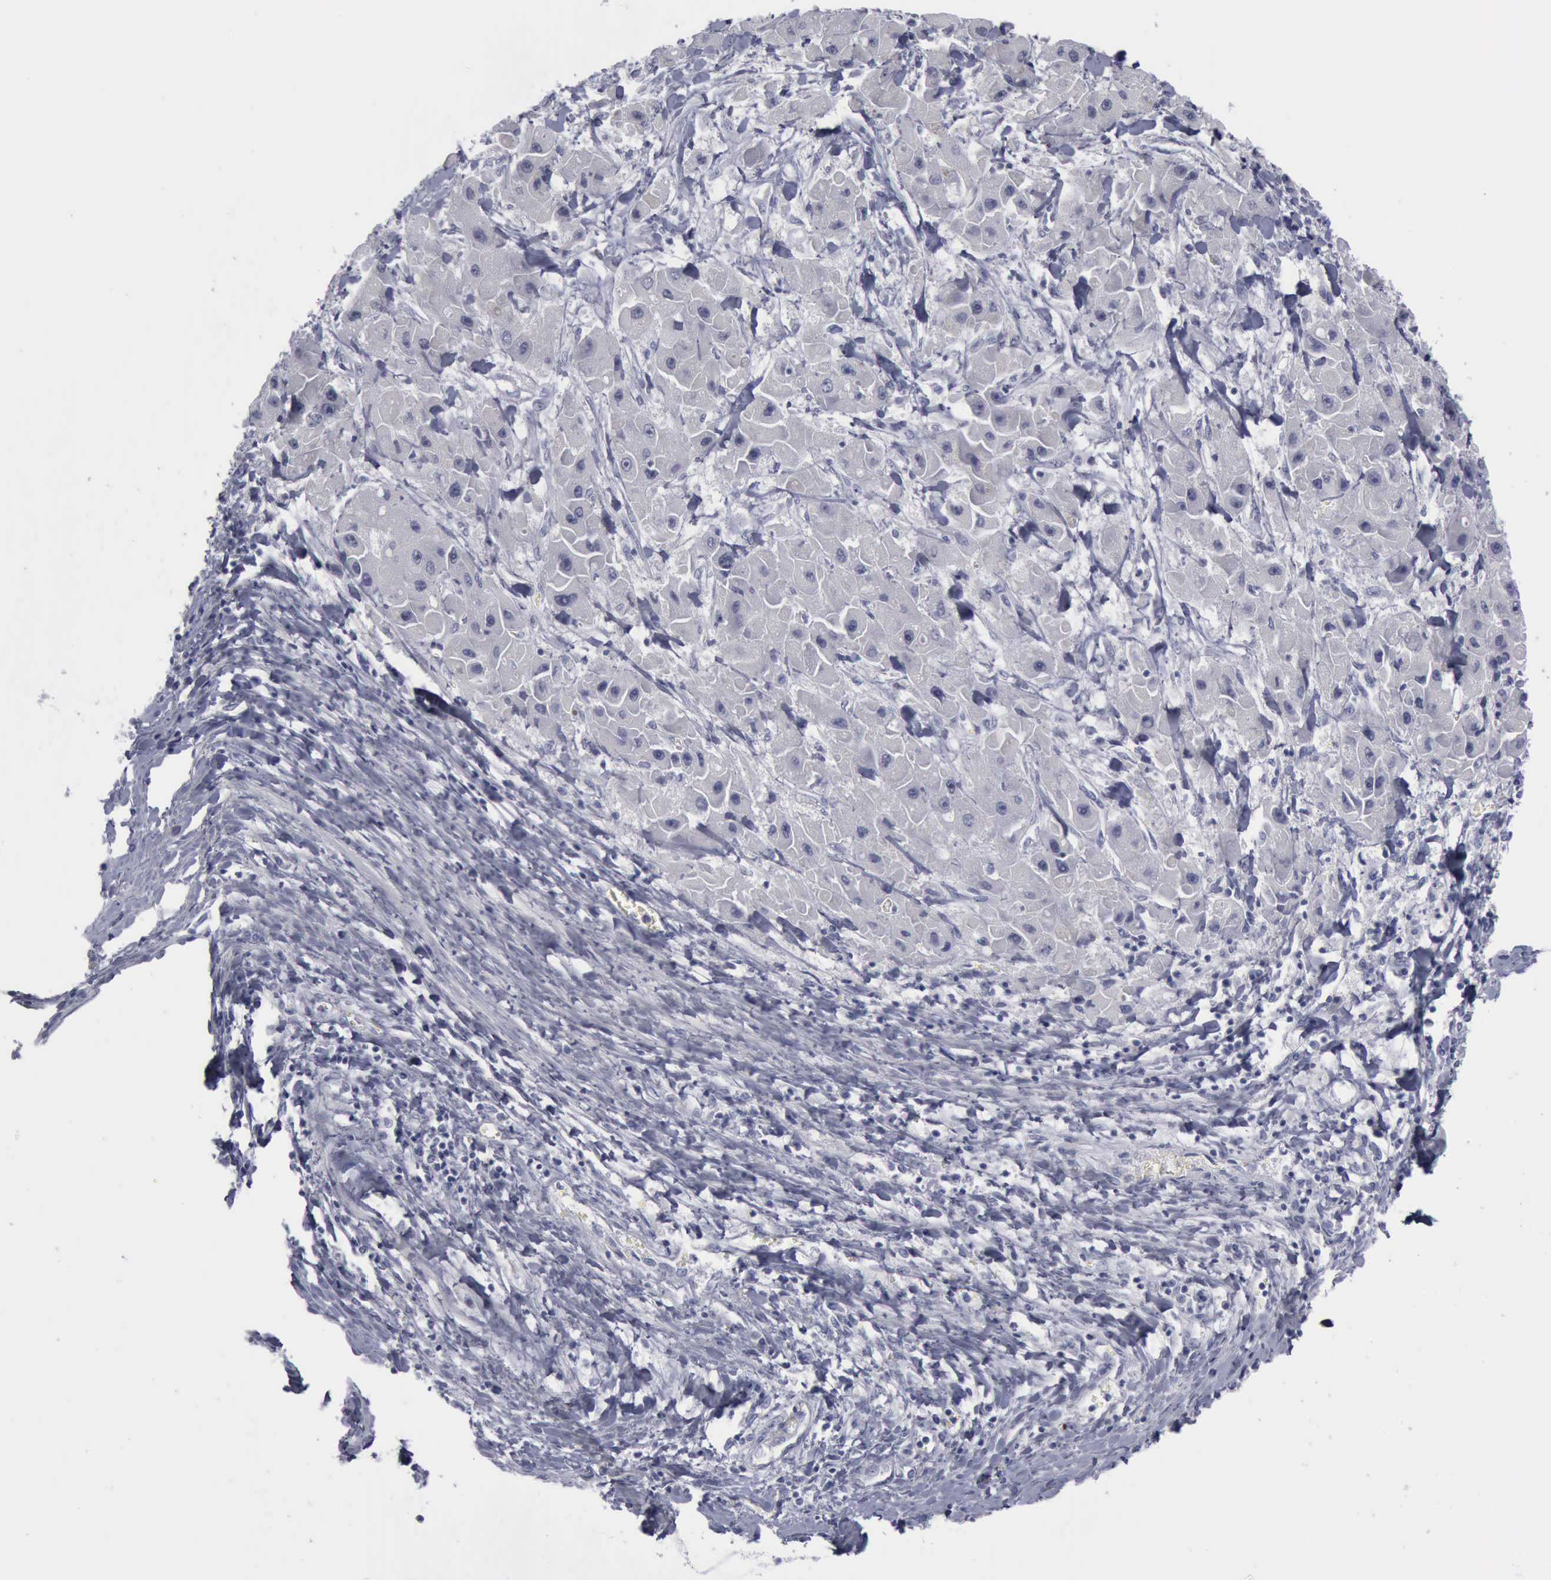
{"staining": {"intensity": "negative", "quantity": "none", "location": "none"}, "tissue": "liver cancer", "cell_type": "Tumor cells", "image_type": "cancer", "snomed": [{"axis": "morphology", "description": "Carcinoma, Hepatocellular, NOS"}, {"axis": "topography", "description": "Liver"}], "caption": "Liver hepatocellular carcinoma was stained to show a protein in brown. There is no significant positivity in tumor cells.", "gene": "KRT13", "patient": {"sex": "male", "age": 24}}